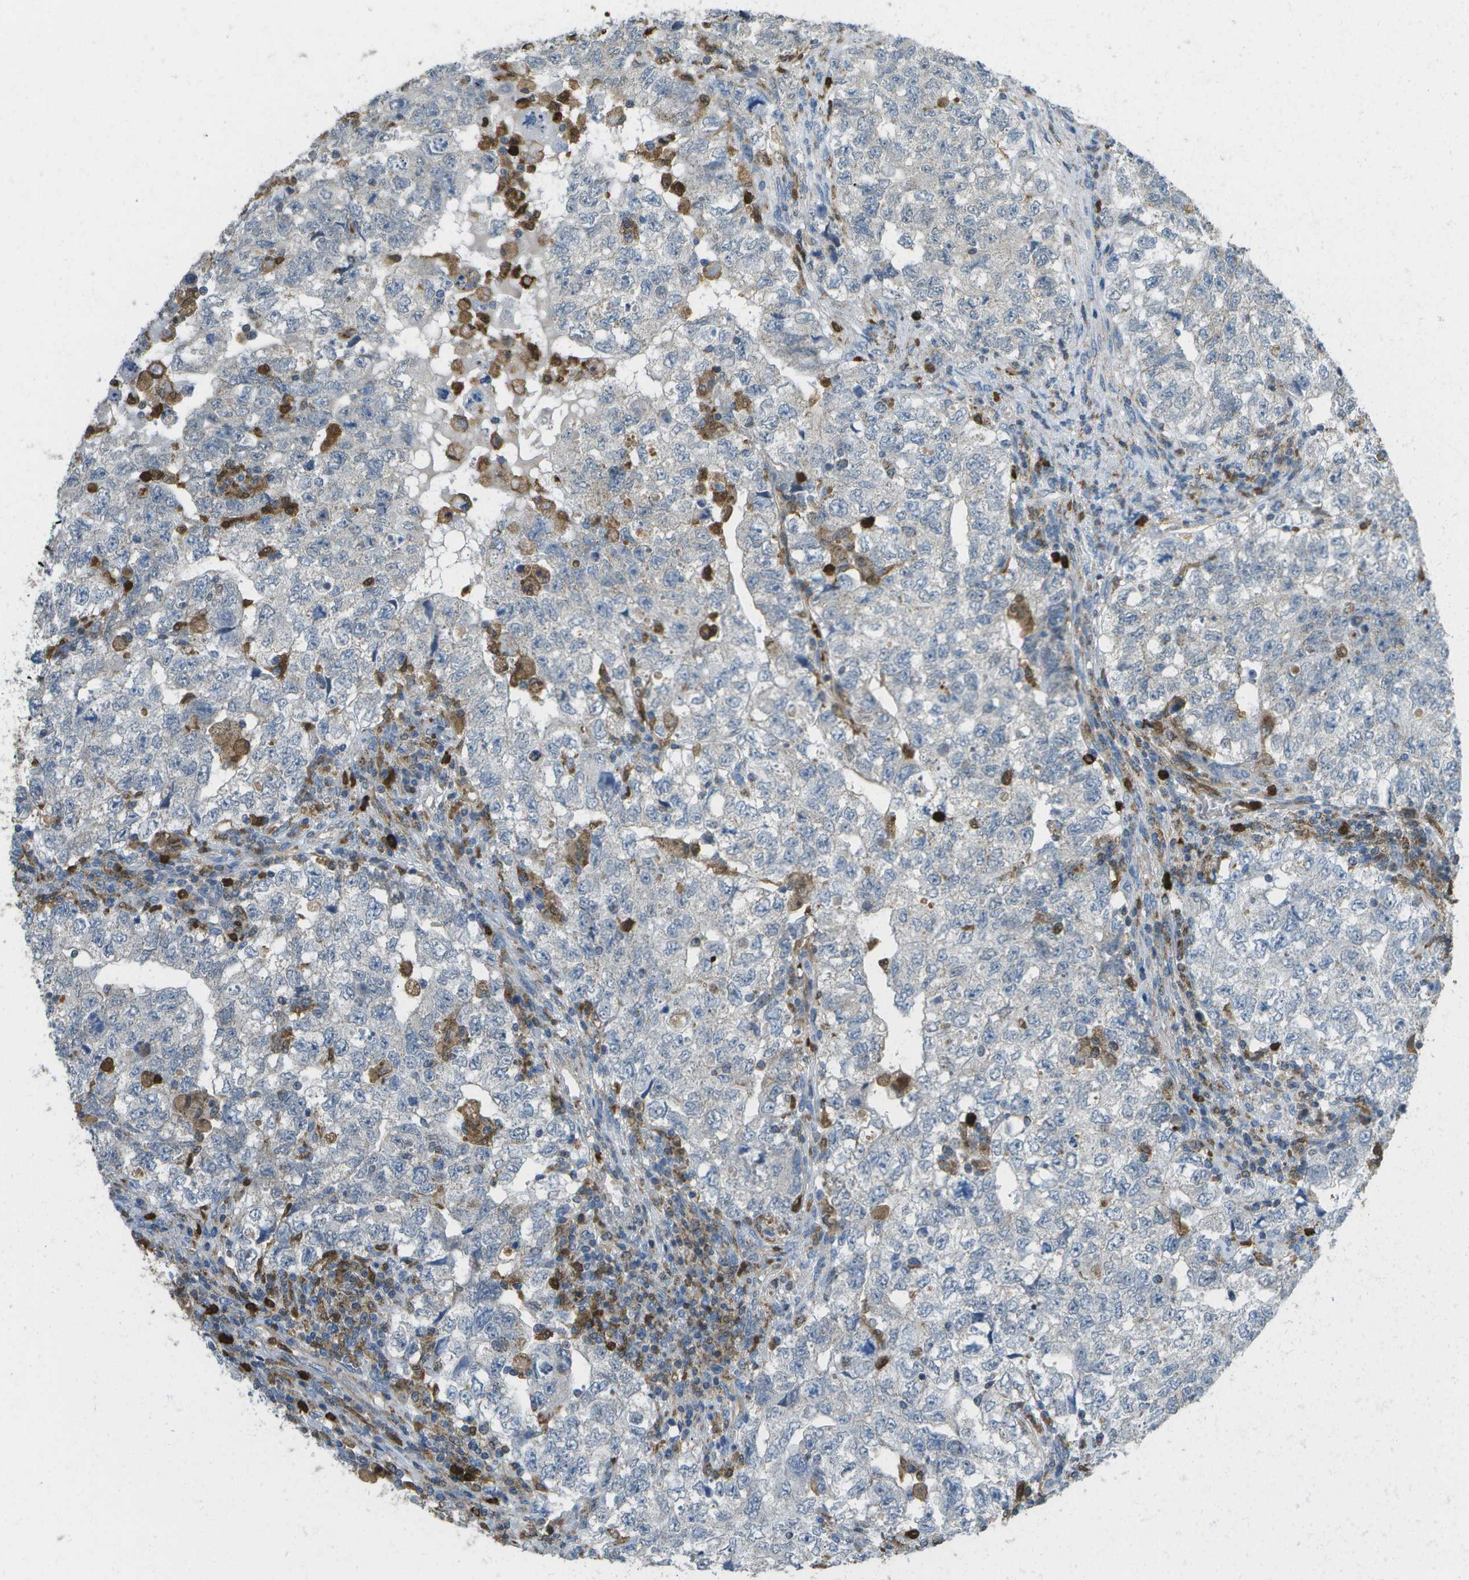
{"staining": {"intensity": "negative", "quantity": "none", "location": "none"}, "tissue": "testis cancer", "cell_type": "Tumor cells", "image_type": "cancer", "snomed": [{"axis": "morphology", "description": "Carcinoma, Embryonal, NOS"}, {"axis": "topography", "description": "Testis"}], "caption": "Embryonal carcinoma (testis) was stained to show a protein in brown. There is no significant expression in tumor cells.", "gene": "CACHD1", "patient": {"sex": "male", "age": 36}}